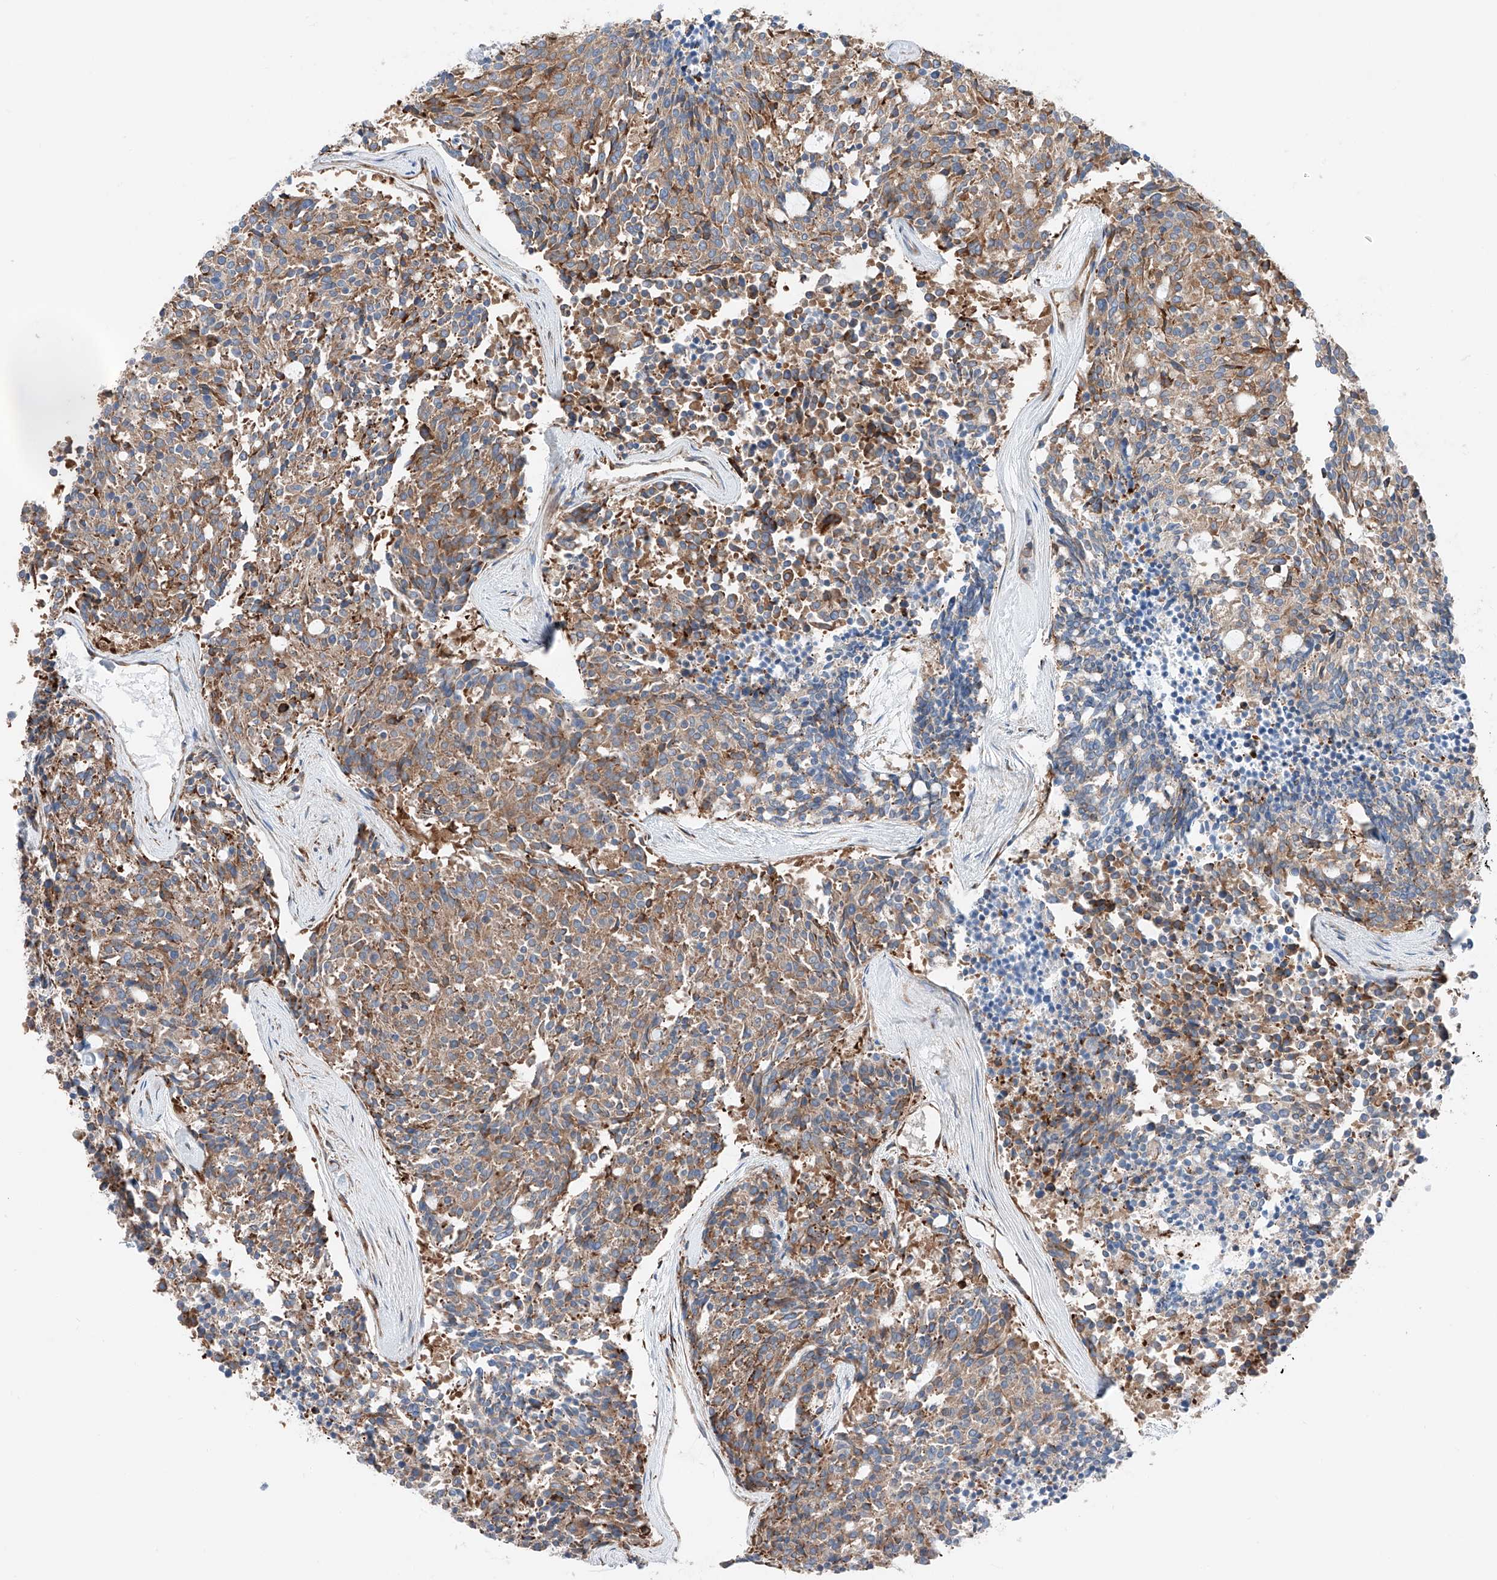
{"staining": {"intensity": "moderate", "quantity": ">75%", "location": "cytoplasmic/membranous"}, "tissue": "carcinoid", "cell_type": "Tumor cells", "image_type": "cancer", "snomed": [{"axis": "morphology", "description": "Carcinoid, malignant, NOS"}, {"axis": "topography", "description": "Pancreas"}], "caption": "This image demonstrates IHC staining of human carcinoid, with medium moderate cytoplasmic/membranous positivity in about >75% of tumor cells.", "gene": "CRELD1", "patient": {"sex": "female", "age": 54}}